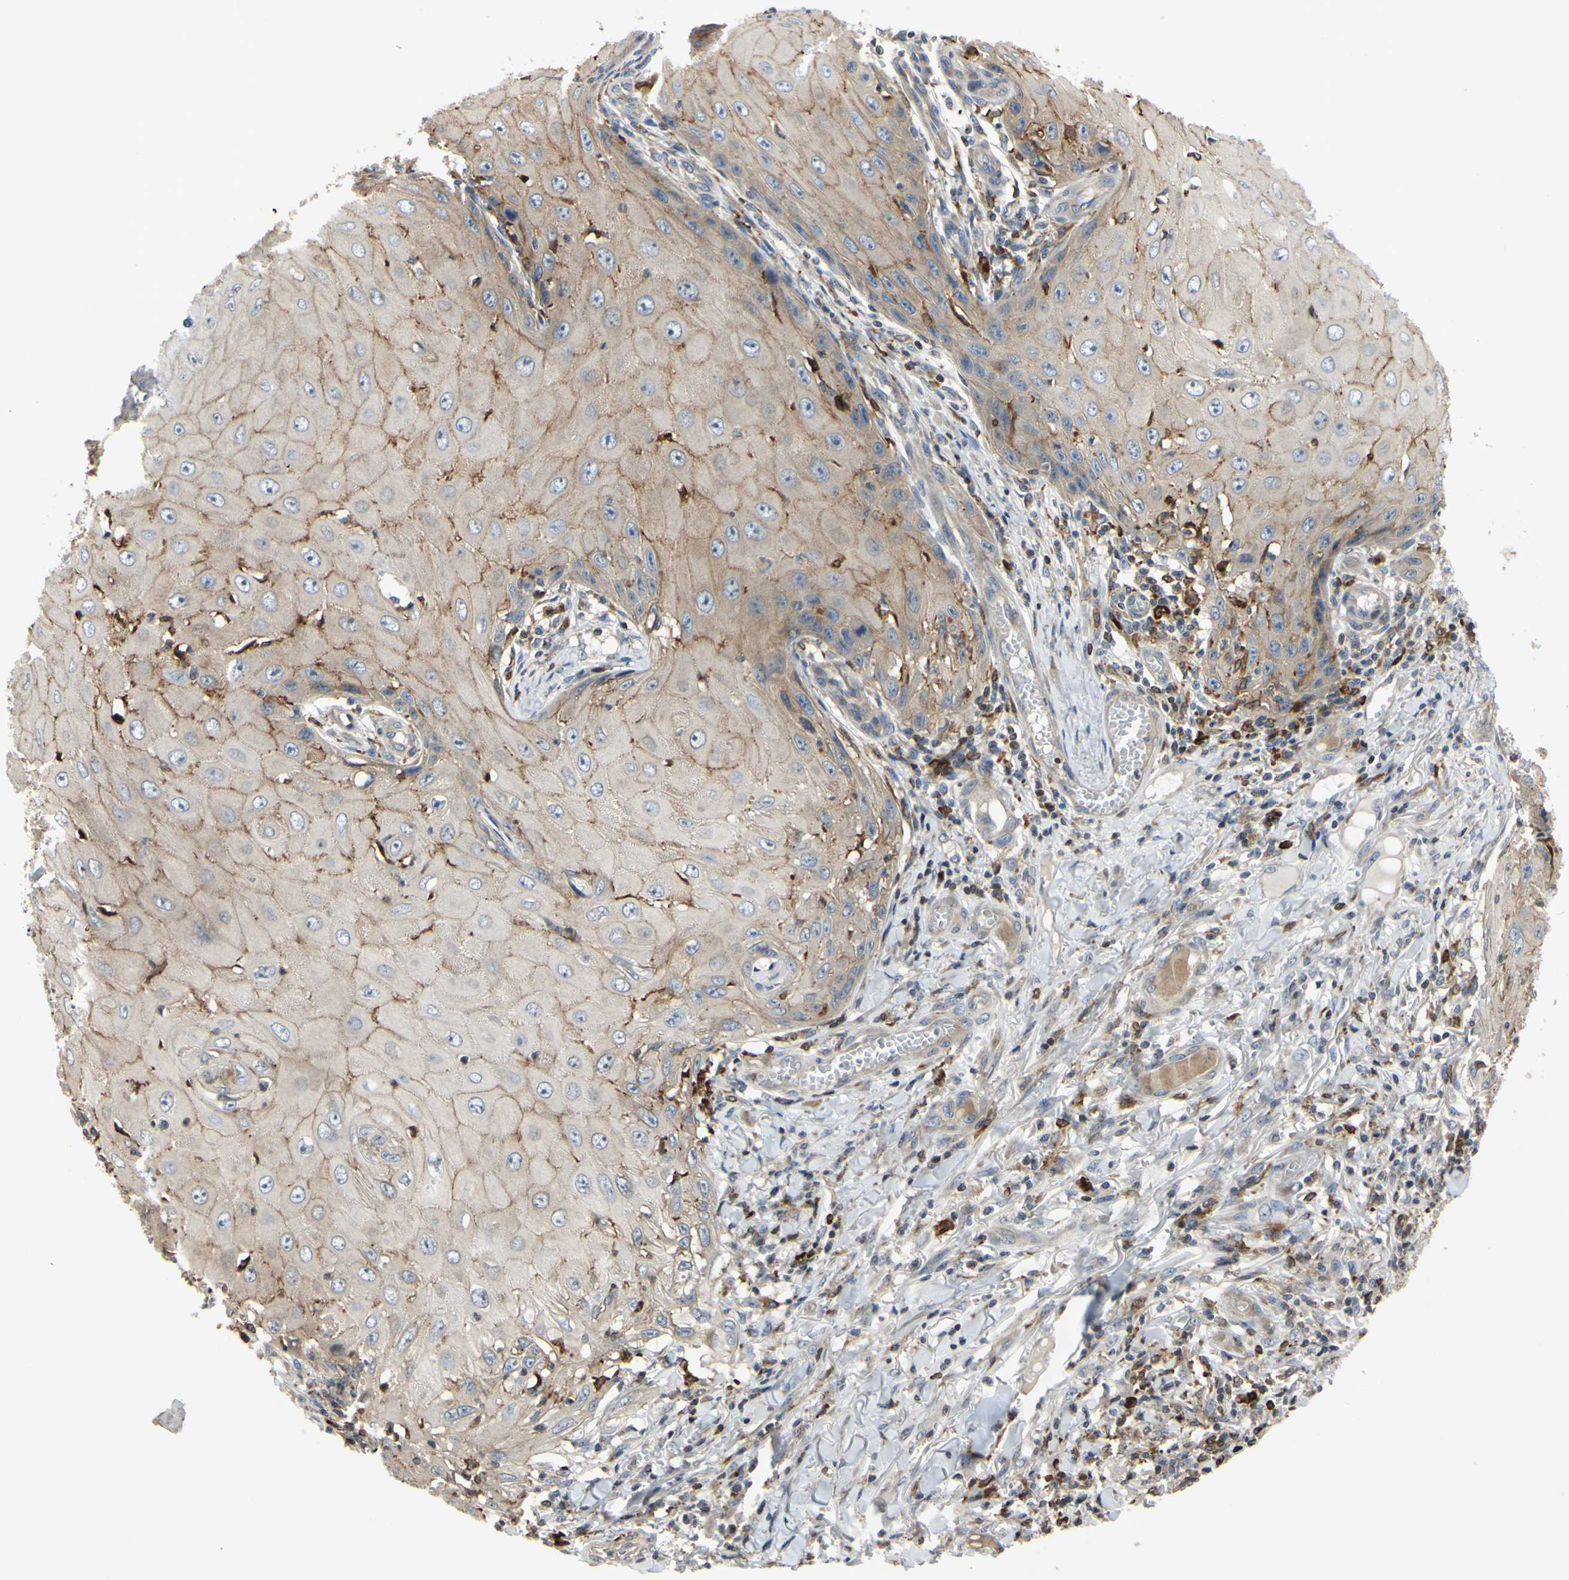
{"staining": {"intensity": "weak", "quantity": ">75%", "location": "cytoplasmic/membranous"}, "tissue": "skin cancer", "cell_type": "Tumor cells", "image_type": "cancer", "snomed": [{"axis": "morphology", "description": "Squamous cell carcinoma, NOS"}, {"axis": "topography", "description": "Skin"}], "caption": "Skin squamous cell carcinoma stained with a brown dye reveals weak cytoplasmic/membranous positive staining in about >75% of tumor cells.", "gene": "PLXNA2", "patient": {"sex": "female", "age": 73}}